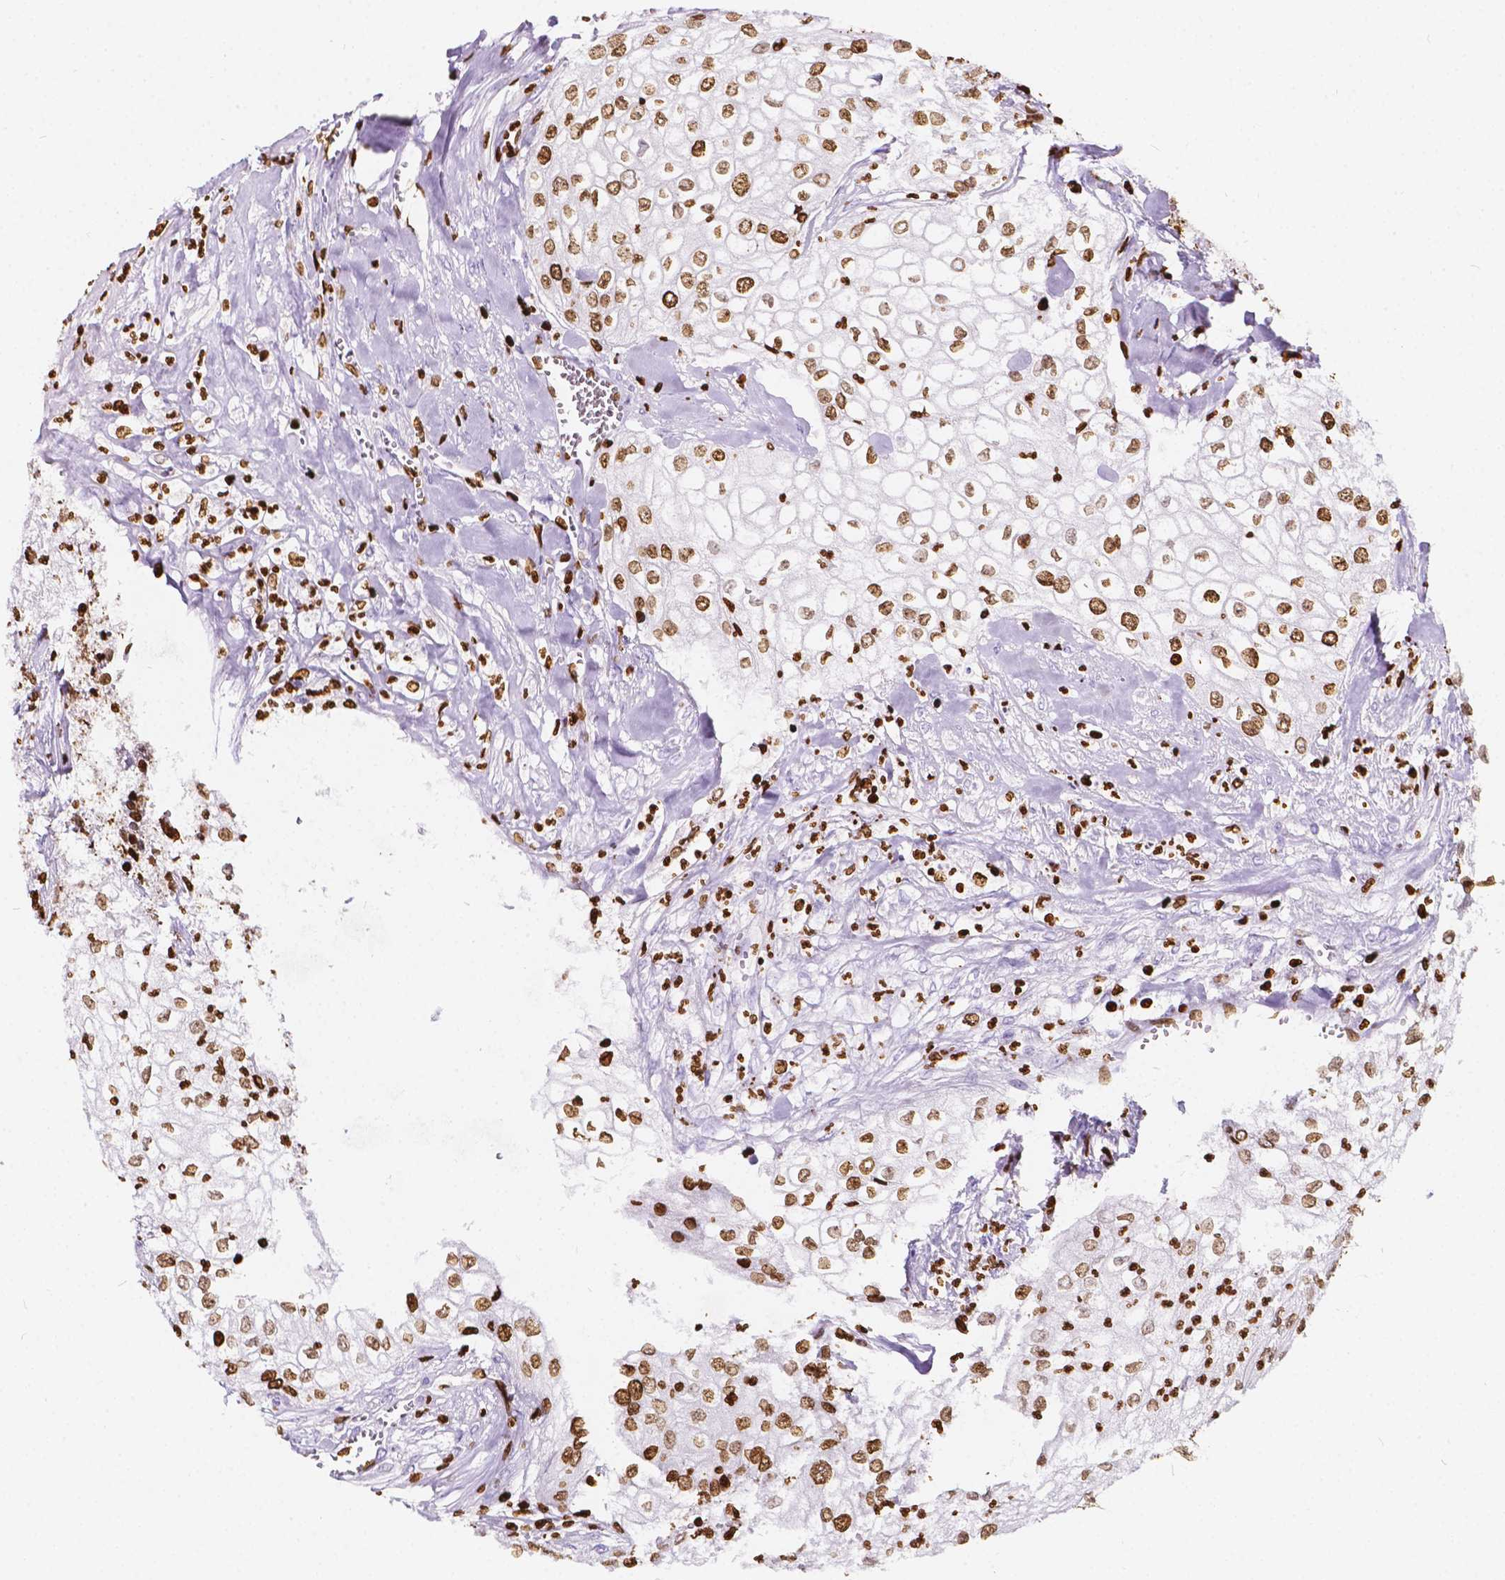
{"staining": {"intensity": "moderate", "quantity": ">75%", "location": "nuclear"}, "tissue": "urothelial cancer", "cell_type": "Tumor cells", "image_type": "cancer", "snomed": [{"axis": "morphology", "description": "Urothelial carcinoma, High grade"}, {"axis": "topography", "description": "Urinary bladder"}], "caption": "Tumor cells exhibit moderate nuclear positivity in about >75% of cells in urothelial cancer.", "gene": "CBY3", "patient": {"sex": "male", "age": 62}}